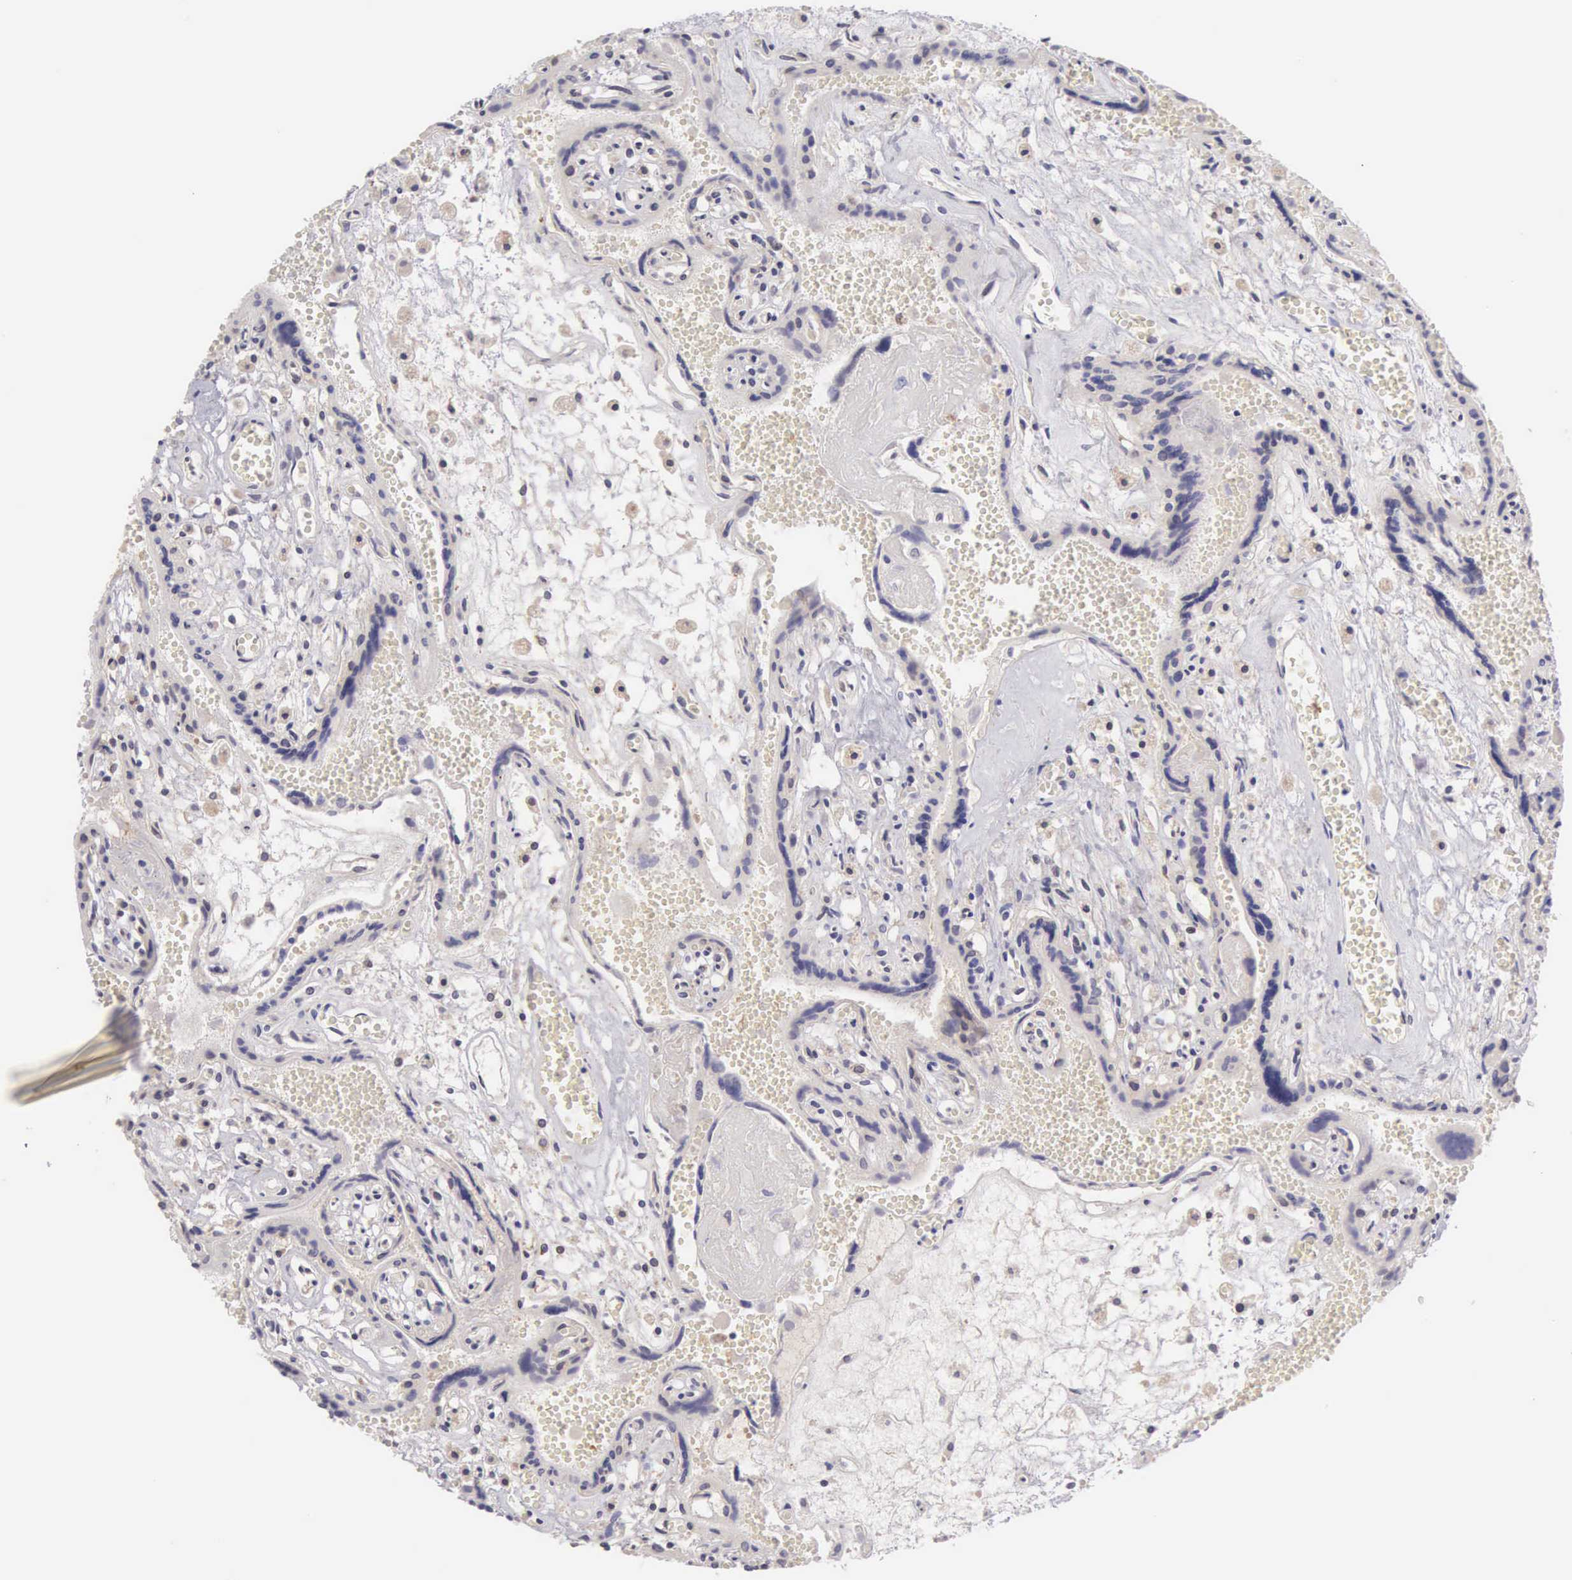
{"staining": {"intensity": "moderate", "quantity": "25%-75%", "location": "cytoplasmic/membranous,nuclear"}, "tissue": "placenta", "cell_type": "Decidual cells", "image_type": "normal", "snomed": [{"axis": "morphology", "description": "Normal tissue, NOS"}, {"axis": "topography", "description": "Placenta"}], "caption": "Approximately 25%-75% of decidual cells in benign placenta exhibit moderate cytoplasmic/membranous,nuclear protein expression as visualized by brown immunohistochemical staining.", "gene": "GRK3", "patient": {"sex": "female", "age": 40}}